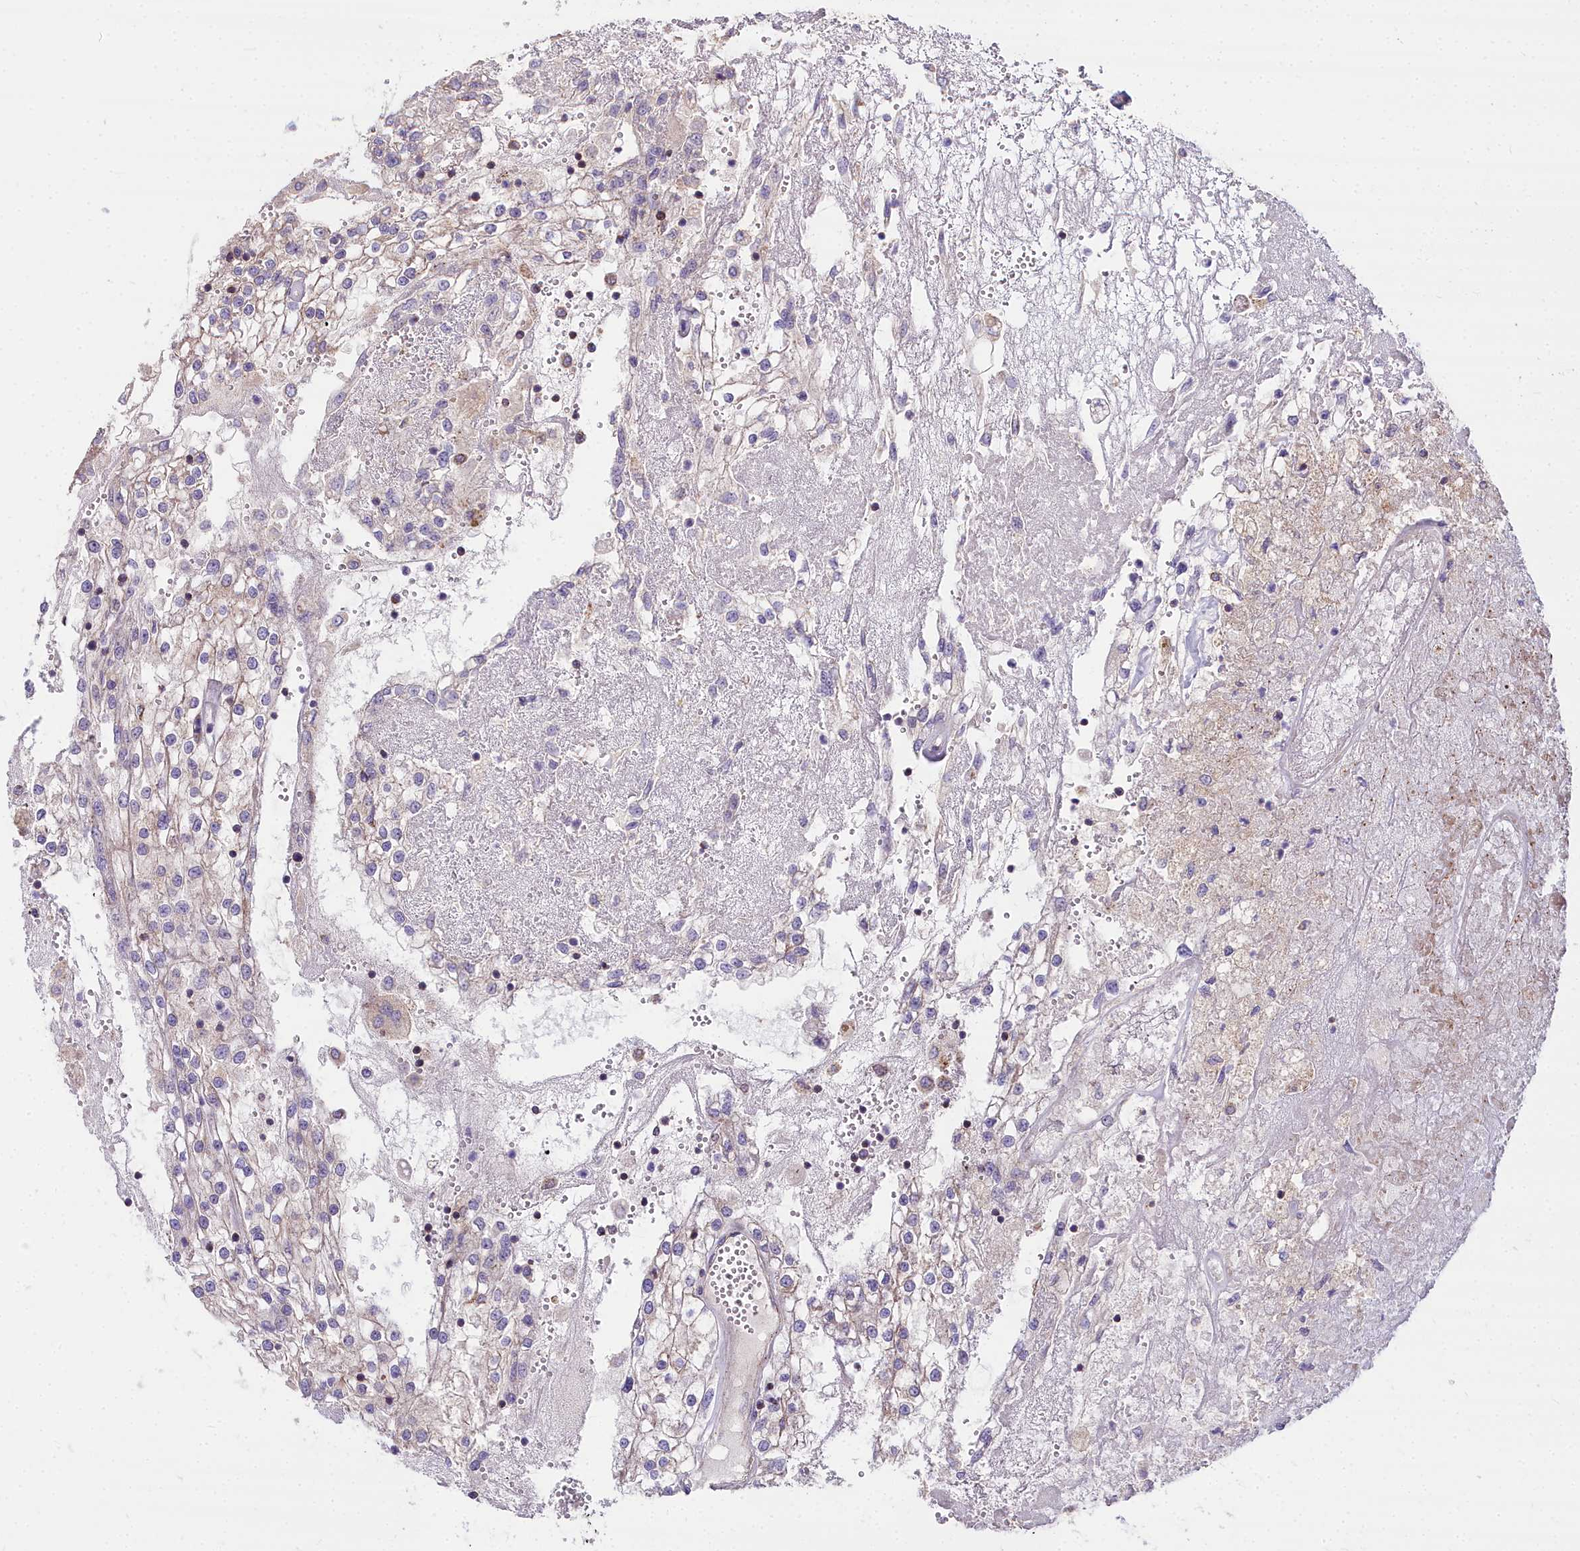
{"staining": {"intensity": "negative", "quantity": "none", "location": "none"}, "tissue": "renal cancer", "cell_type": "Tumor cells", "image_type": "cancer", "snomed": [{"axis": "morphology", "description": "Adenocarcinoma, NOS"}, {"axis": "topography", "description": "Kidney"}], "caption": "Tumor cells are negative for brown protein staining in renal cancer.", "gene": "FRMPD1", "patient": {"sex": "female", "age": 52}}